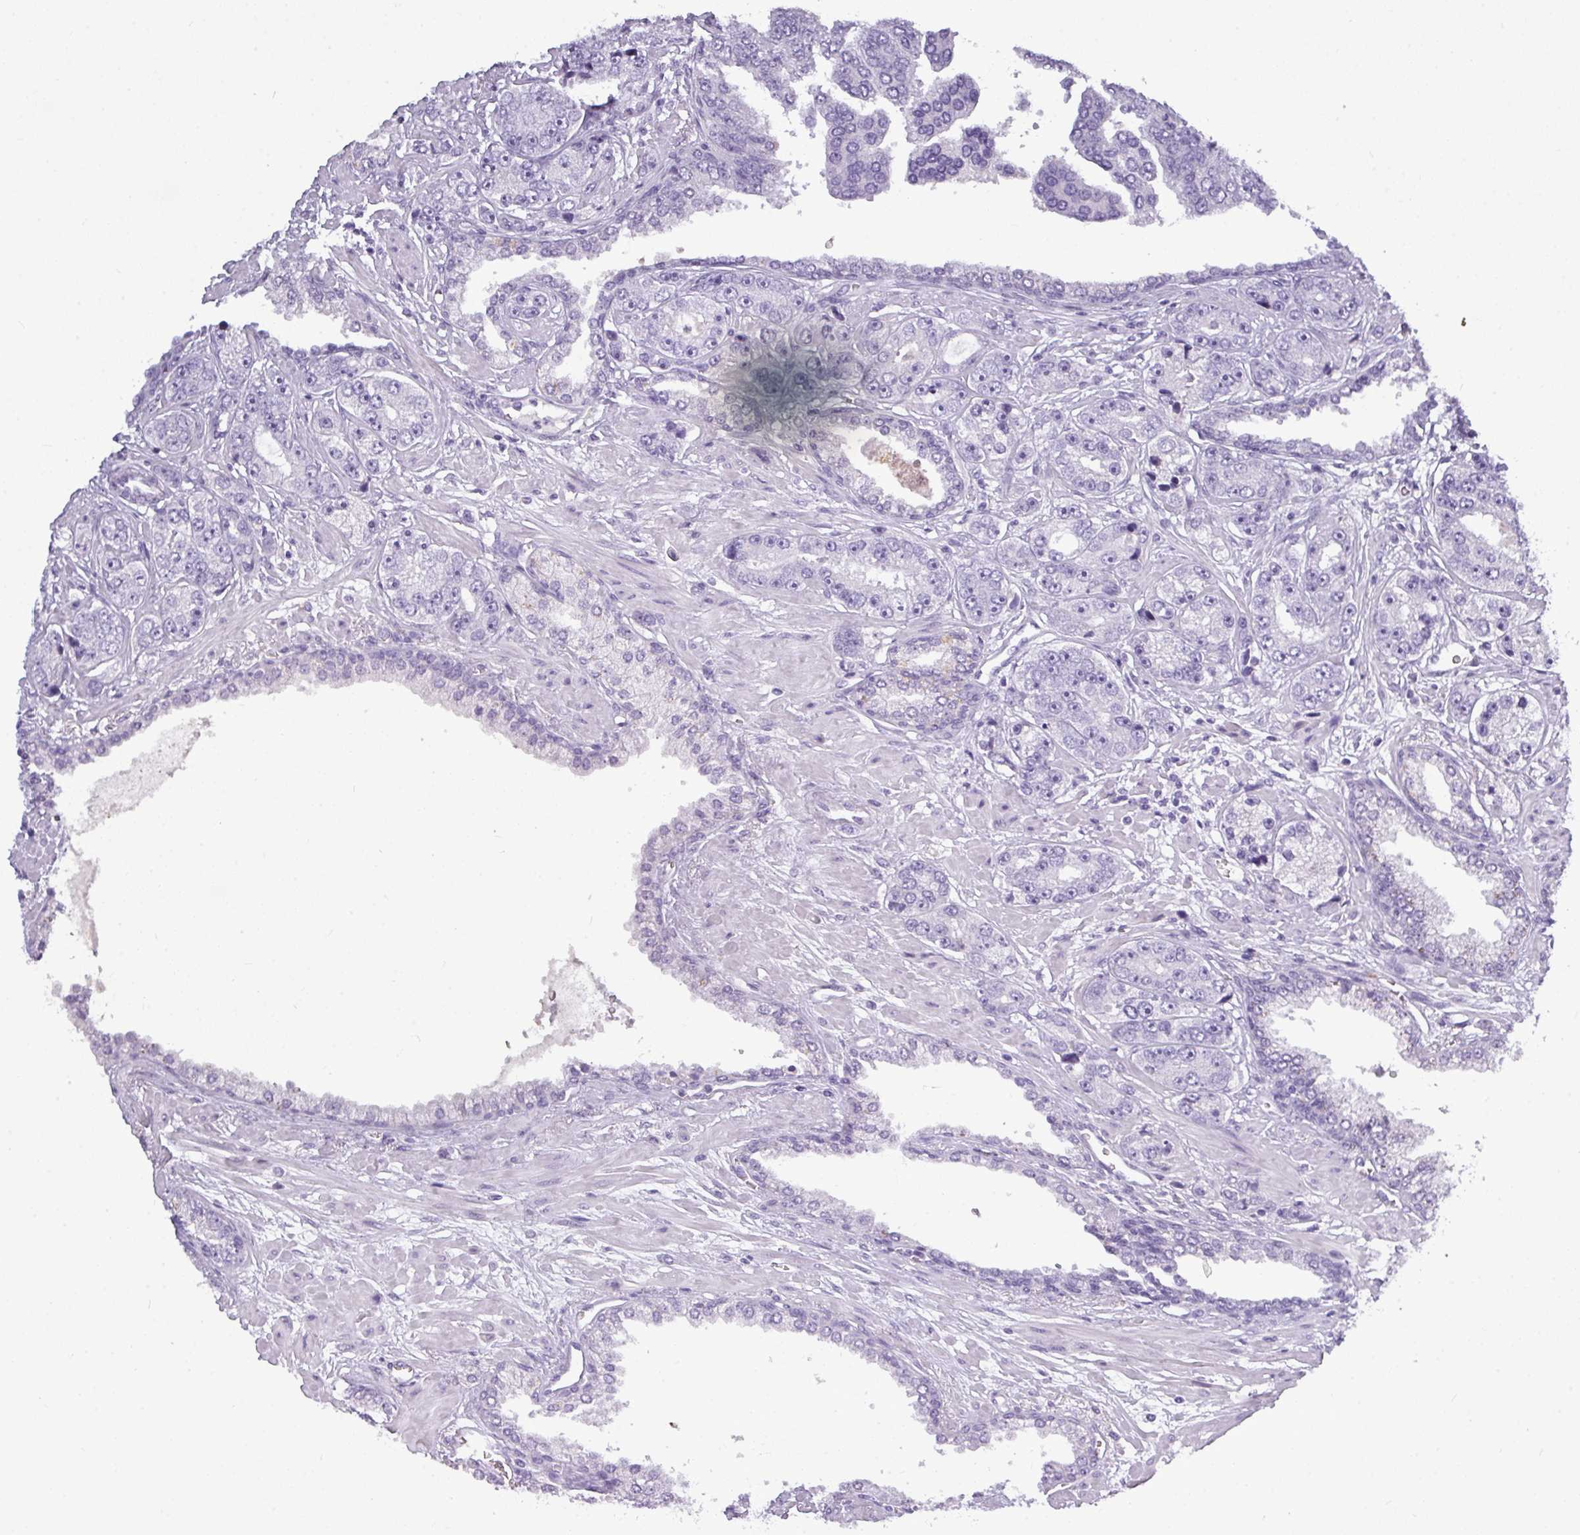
{"staining": {"intensity": "negative", "quantity": "none", "location": "none"}, "tissue": "prostate cancer", "cell_type": "Tumor cells", "image_type": "cancer", "snomed": [{"axis": "morphology", "description": "Adenocarcinoma, High grade"}, {"axis": "topography", "description": "Prostate"}], "caption": "There is no significant positivity in tumor cells of prostate adenocarcinoma (high-grade).", "gene": "TMEM91", "patient": {"sex": "male", "age": 71}}